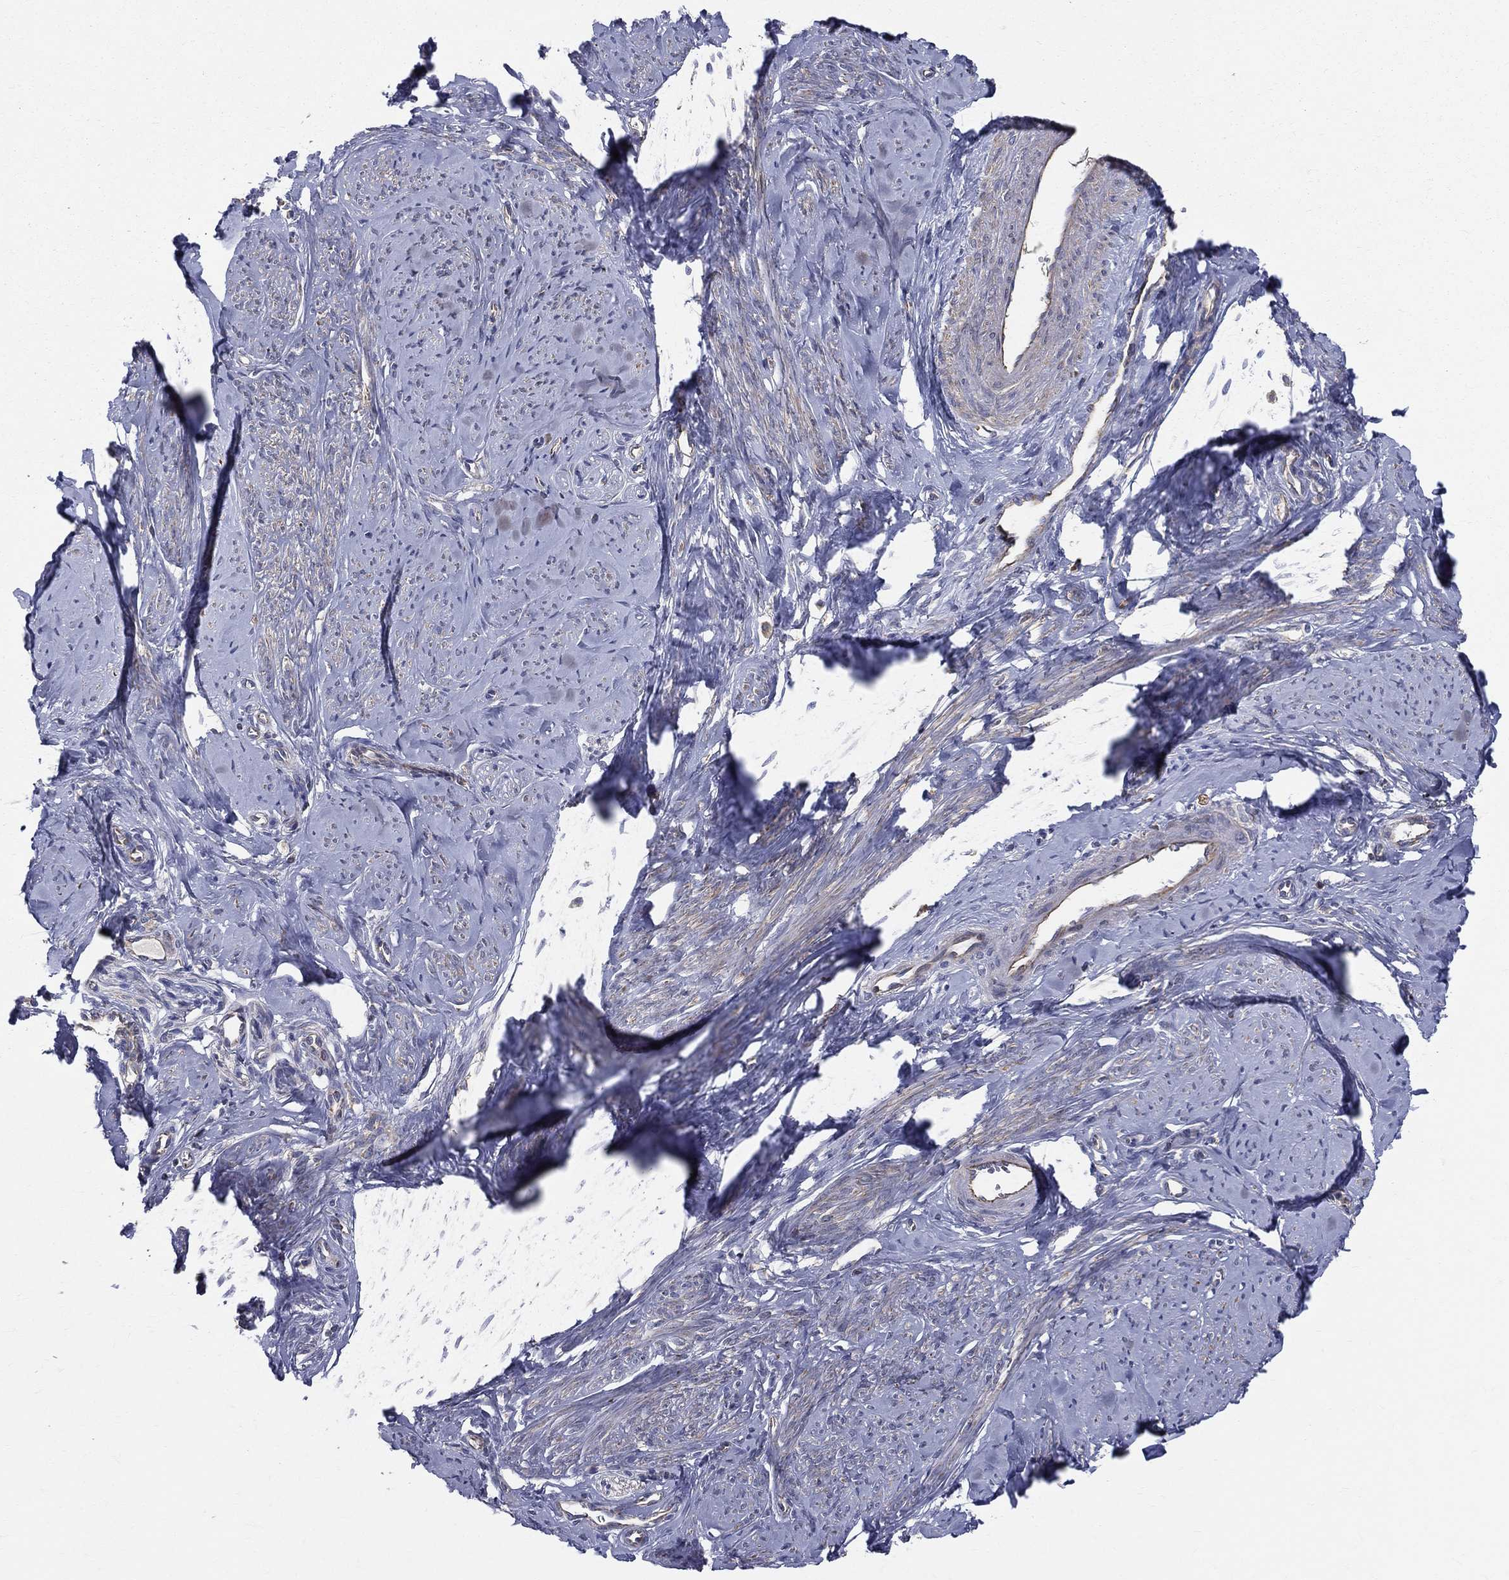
{"staining": {"intensity": "moderate", "quantity": "25%-75%", "location": "cytoplasmic/membranous"}, "tissue": "smooth muscle", "cell_type": "Smooth muscle cells", "image_type": "normal", "snomed": [{"axis": "morphology", "description": "Normal tissue, NOS"}, {"axis": "topography", "description": "Smooth muscle"}], "caption": "There is medium levels of moderate cytoplasmic/membranous expression in smooth muscle cells of benign smooth muscle, as demonstrated by immunohistochemical staining (brown color).", "gene": "MIX23", "patient": {"sex": "female", "age": 48}}